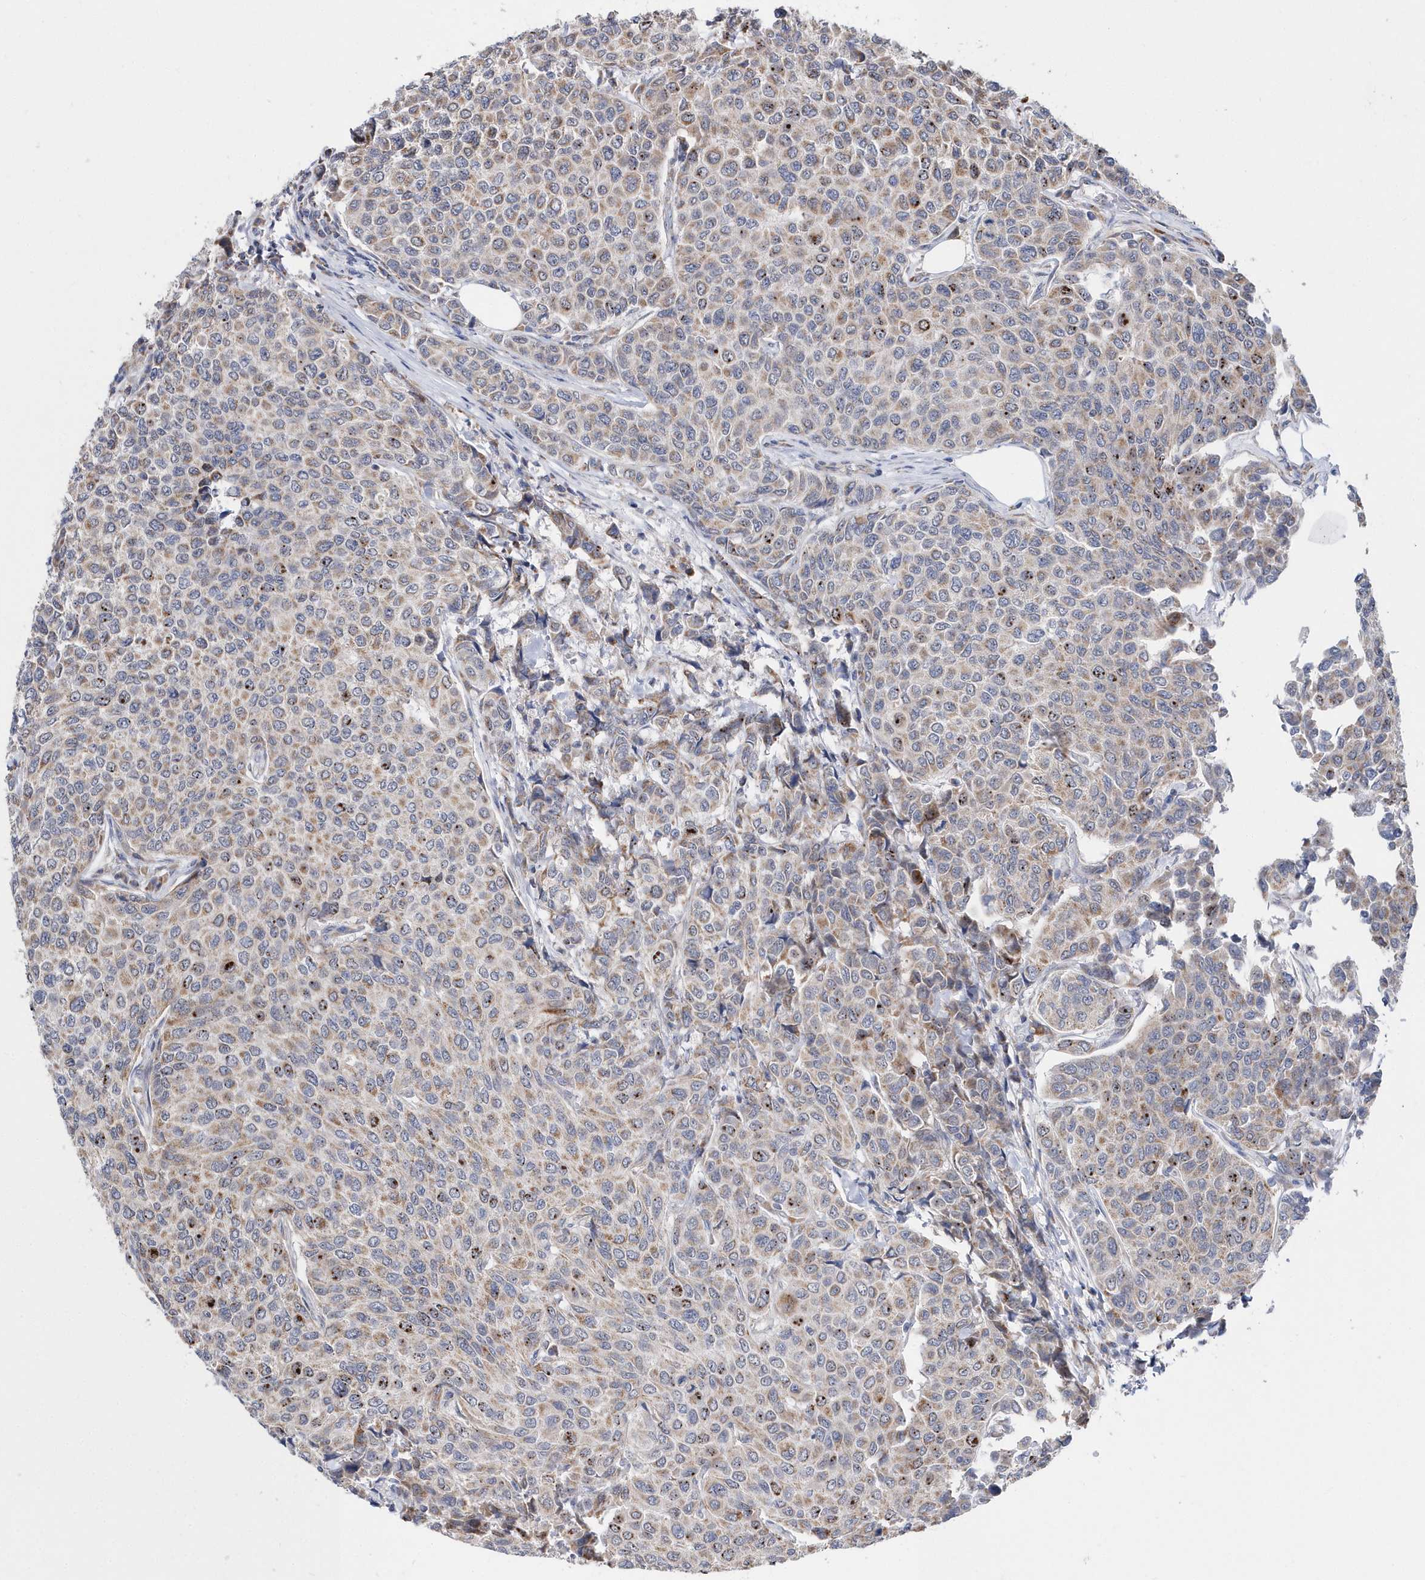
{"staining": {"intensity": "weak", "quantity": "25%-75%", "location": "cytoplasmic/membranous"}, "tissue": "breast cancer", "cell_type": "Tumor cells", "image_type": "cancer", "snomed": [{"axis": "morphology", "description": "Duct carcinoma"}, {"axis": "topography", "description": "Breast"}], "caption": "A high-resolution micrograph shows immunohistochemistry (IHC) staining of breast cancer (intraductal carcinoma), which reveals weak cytoplasmic/membranous expression in approximately 25%-75% of tumor cells.", "gene": "SPATA5", "patient": {"sex": "female", "age": 55}}